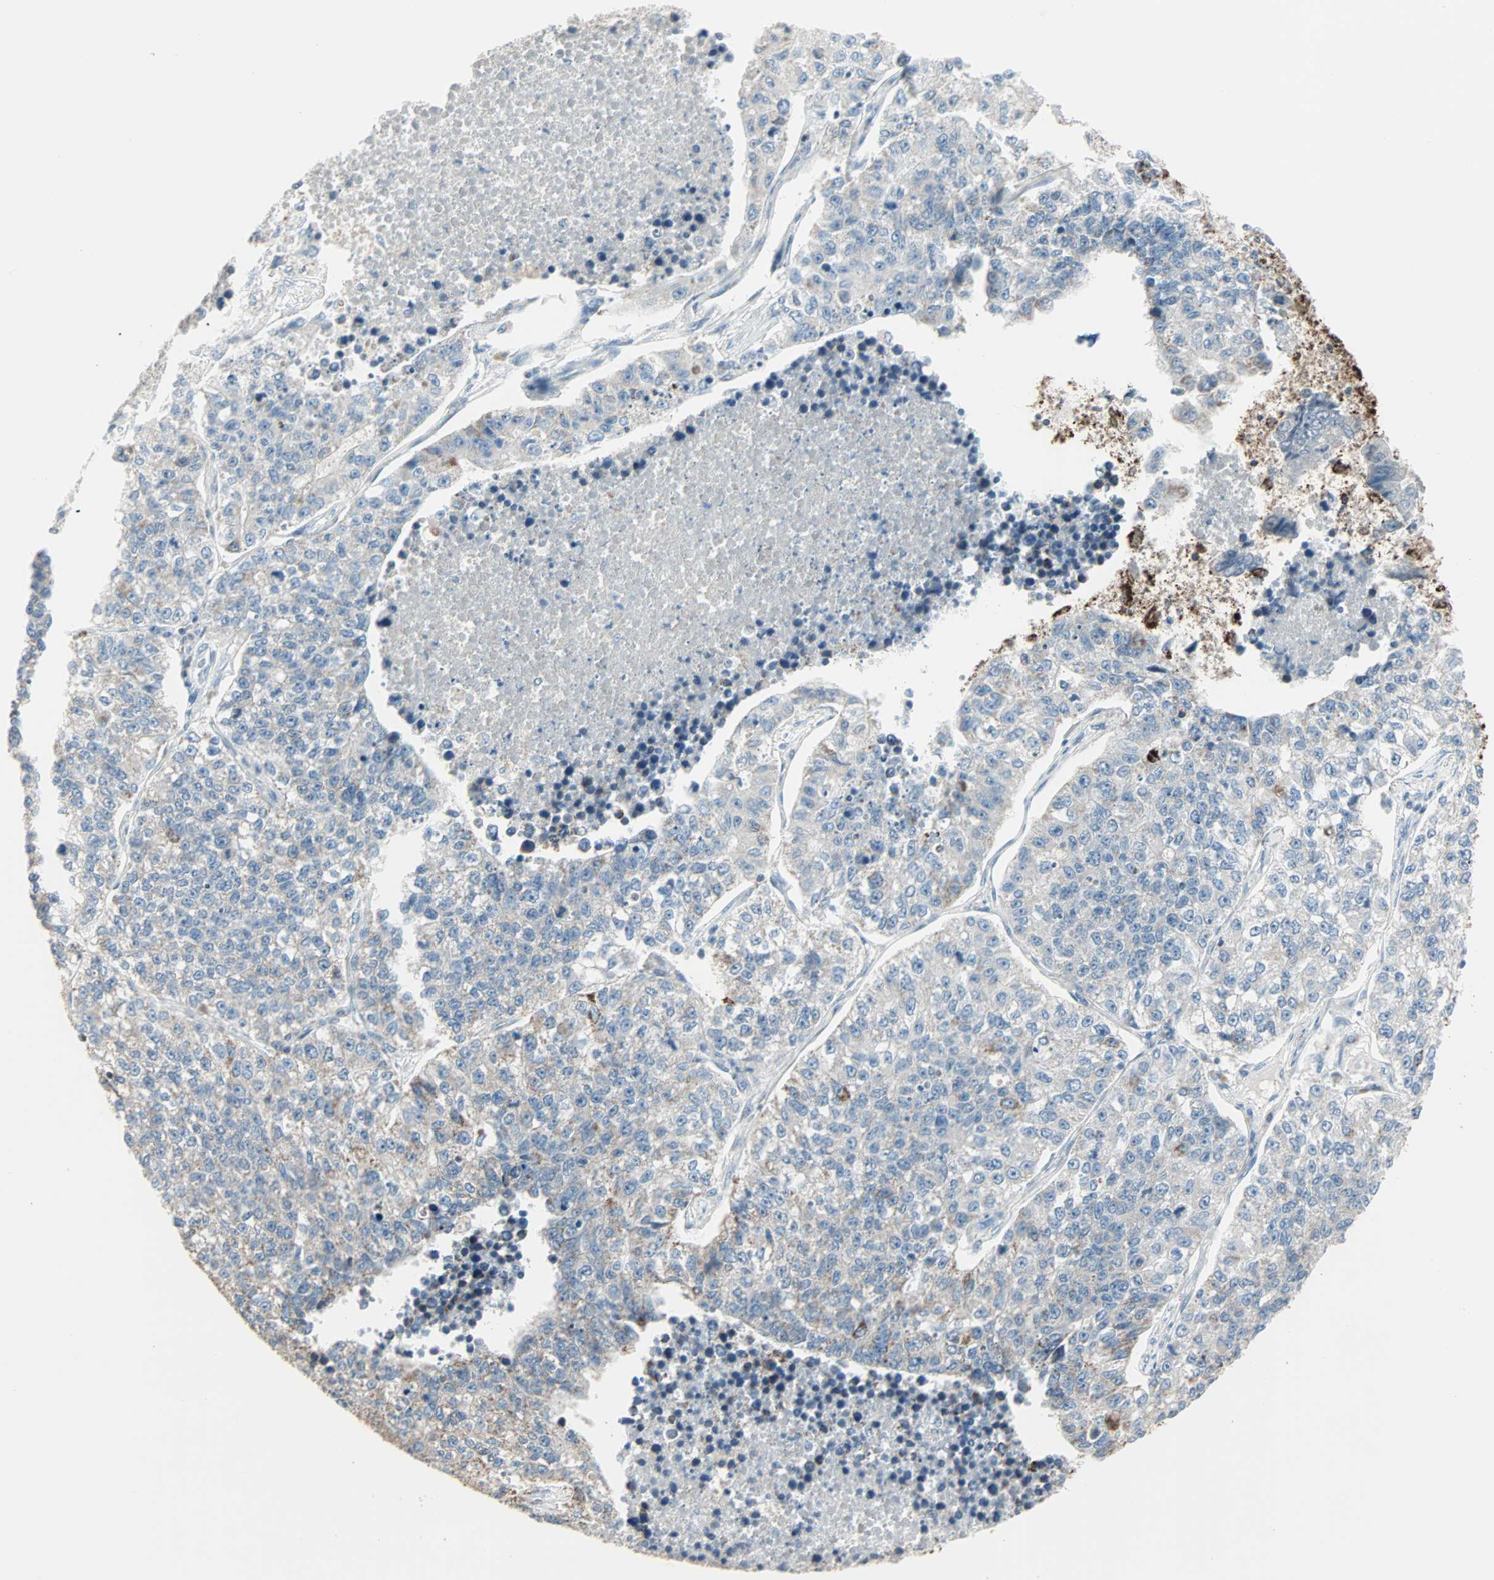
{"staining": {"intensity": "weak", "quantity": "<25%", "location": "cytoplasmic/membranous"}, "tissue": "lung cancer", "cell_type": "Tumor cells", "image_type": "cancer", "snomed": [{"axis": "morphology", "description": "Adenocarcinoma, NOS"}, {"axis": "topography", "description": "Lung"}], "caption": "This is an immunohistochemistry micrograph of lung cancer (adenocarcinoma). There is no positivity in tumor cells.", "gene": "IDH2", "patient": {"sex": "male", "age": 49}}